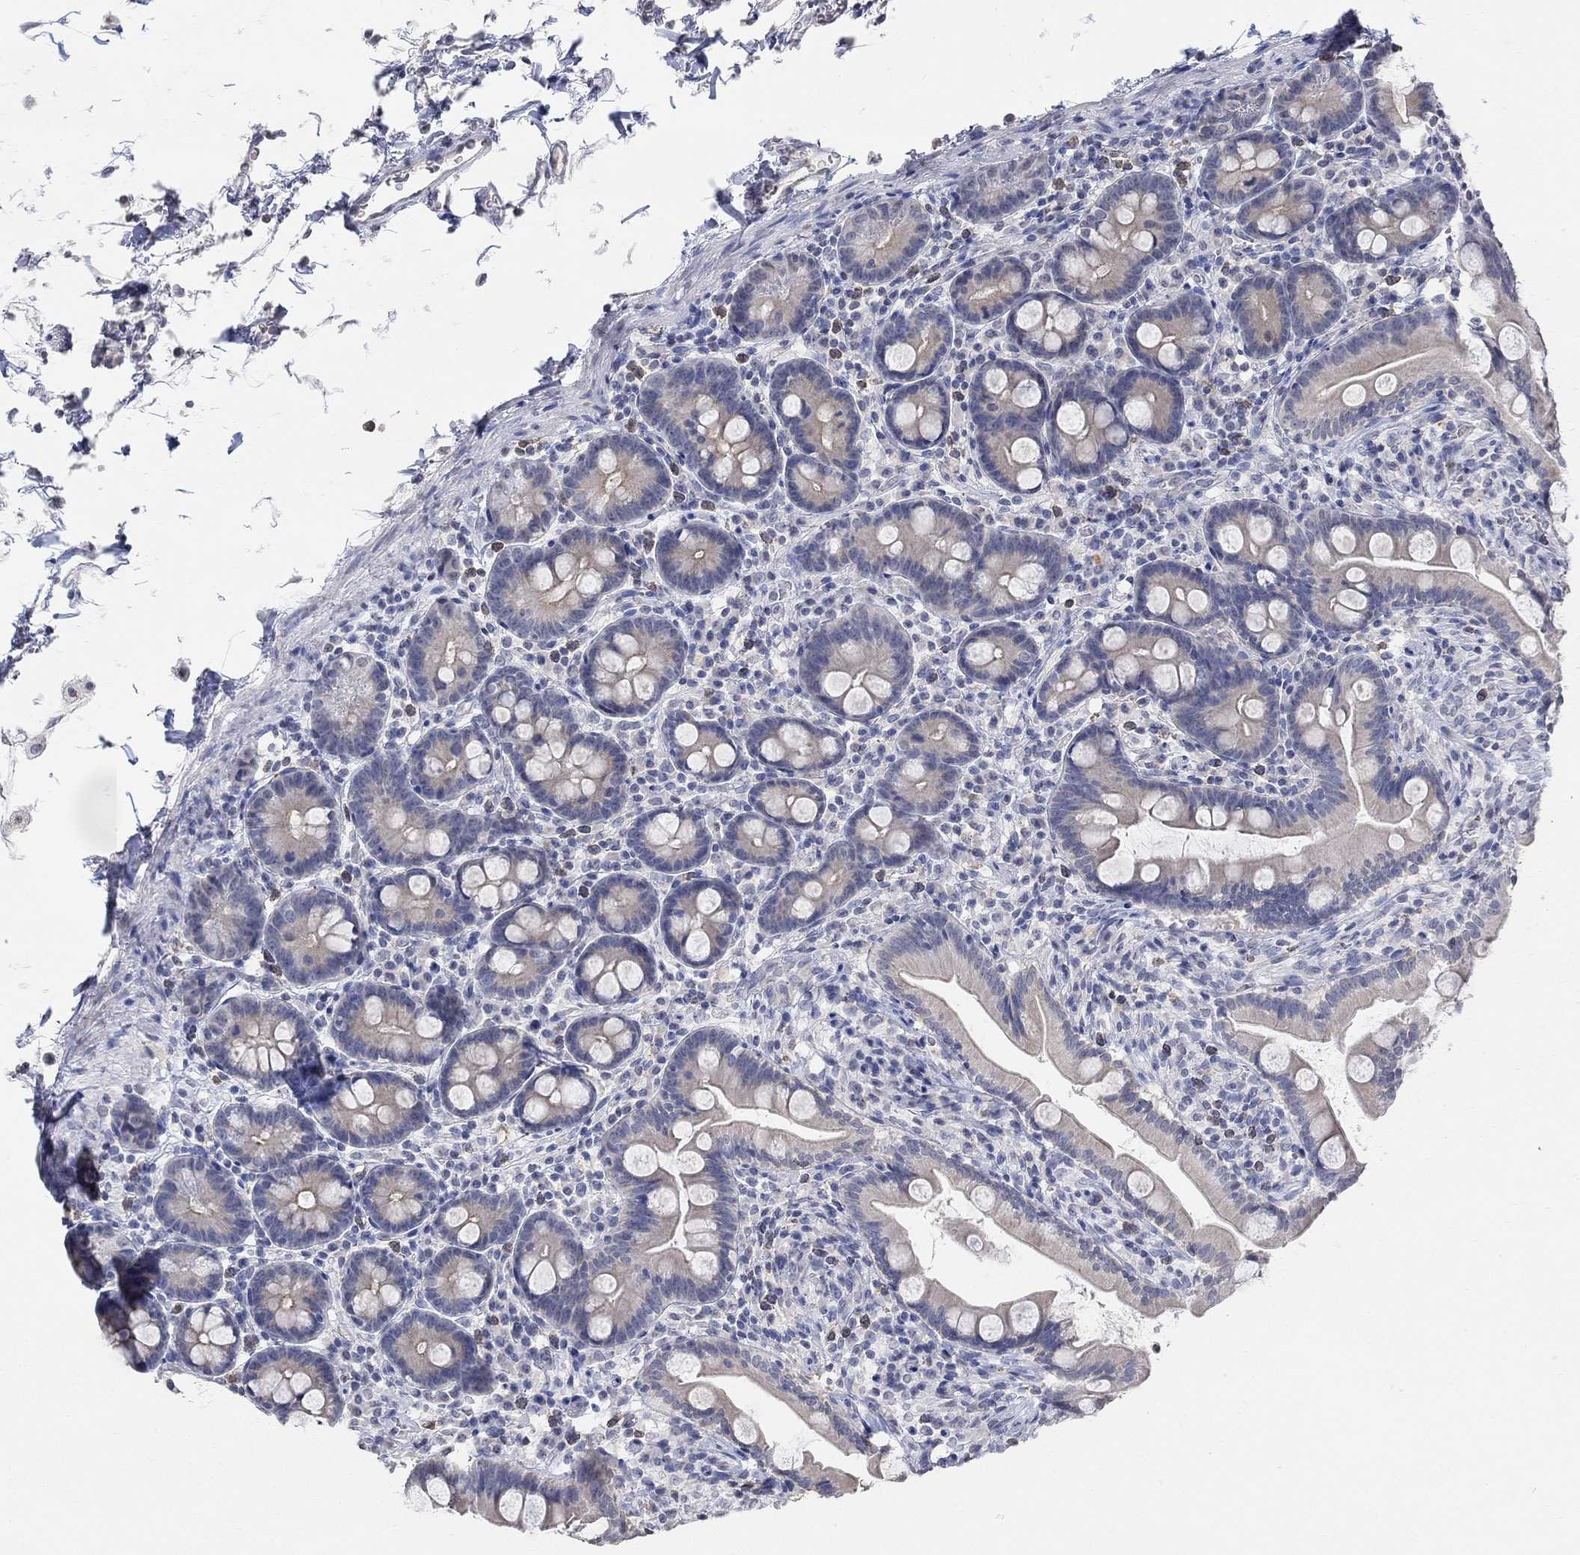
{"staining": {"intensity": "negative", "quantity": "none", "location": "none"}, "tissue": "small intestine", "cell_type": "Glandular cells", "image_type": "normal", "snomed": [{"axis": "morphology", "description": "Normal tissue, NOS"}, {"axis": "topography", "description": "Small intestine"}], "caption": "The immunohistochemistry (IHC) histopathology image has no significant positivity in glandular cells of small intestine.", "gene": "TMEM255A", "patient": {"sex": "female", "age": 44}}